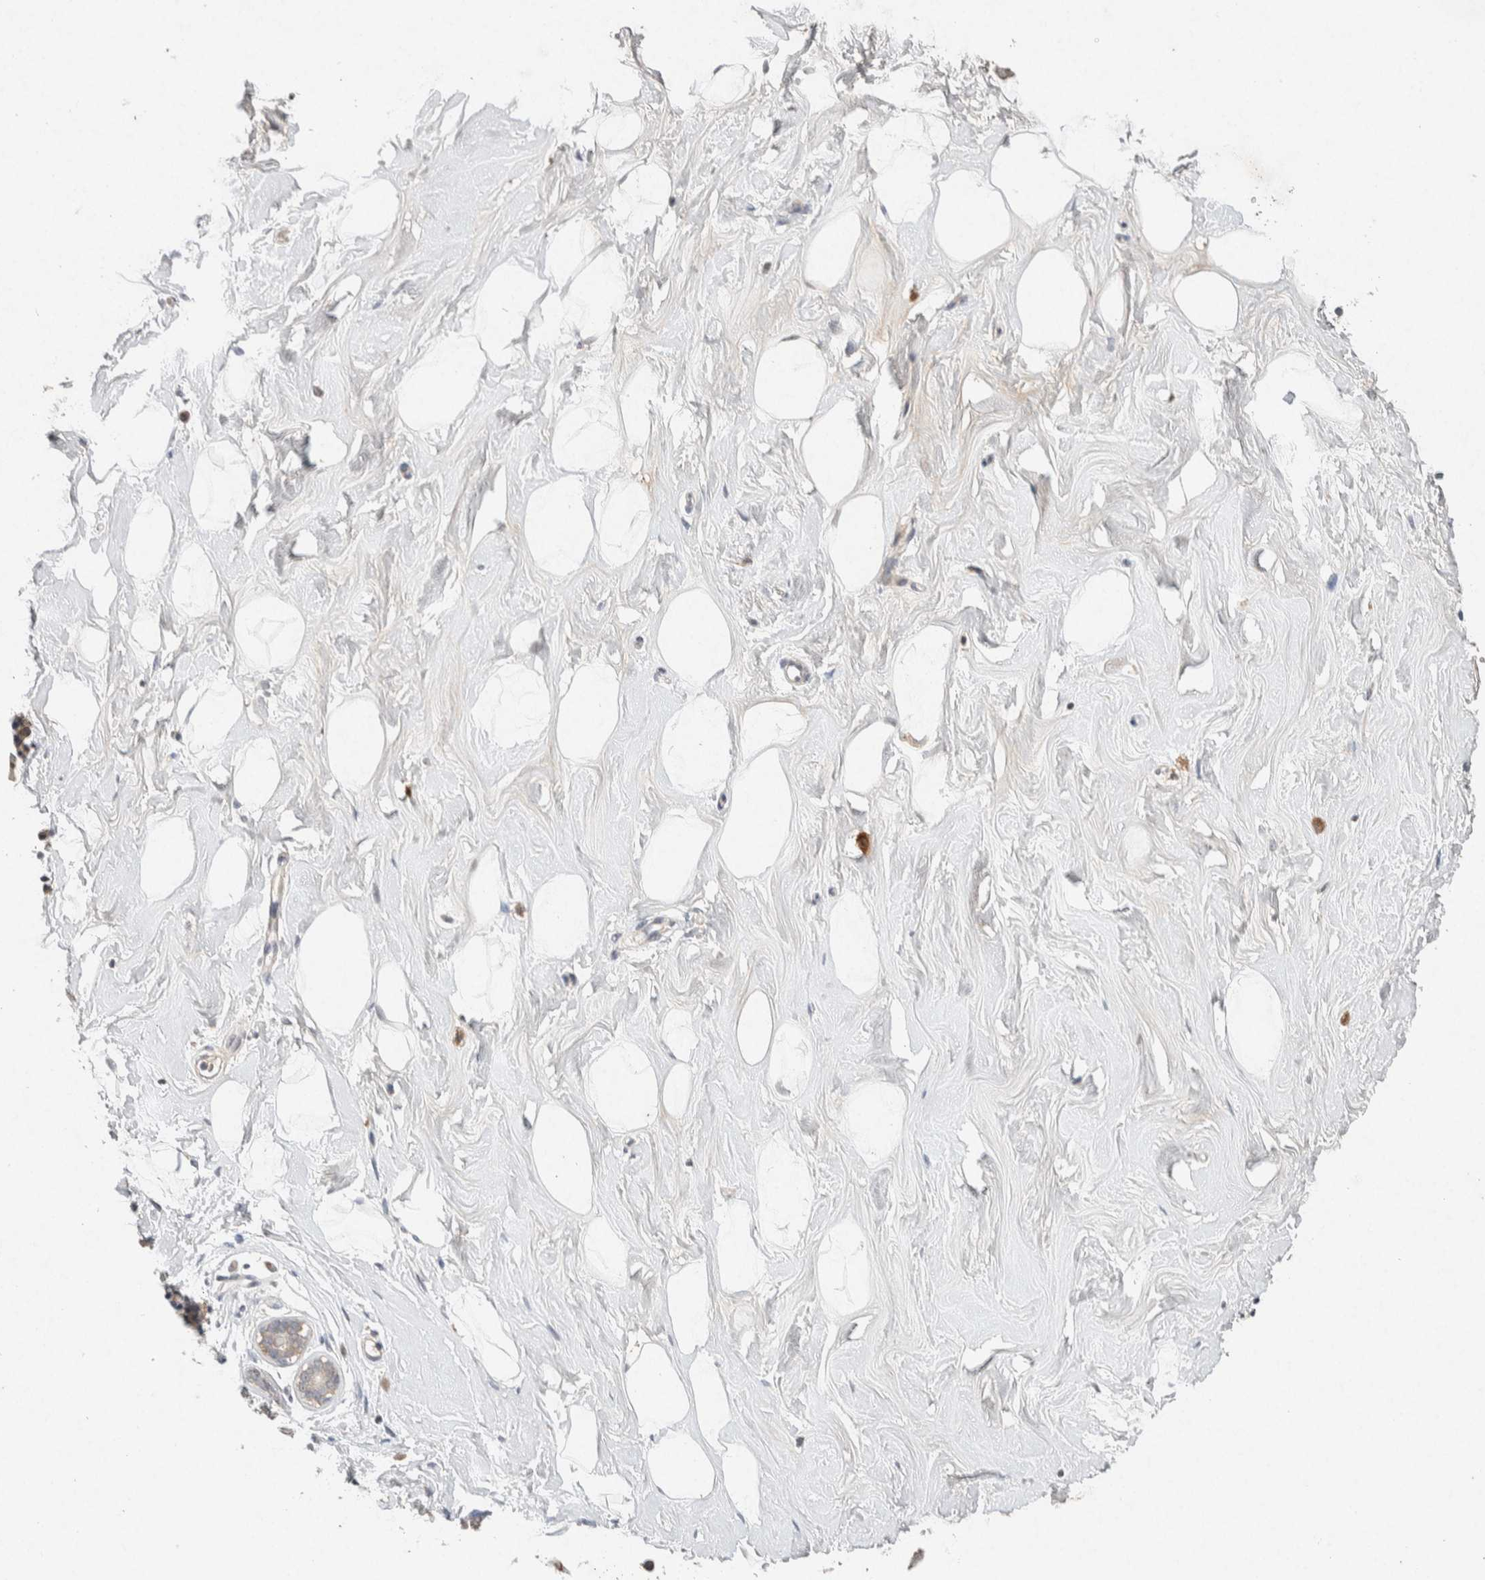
{"staining": {"intensity": "negative", "quantity": "none", "location": "none"}, "tissue": "breast", "cell_type": "Adipocytes", "image_type": "normal", "snomed": [{"axis": "morphology", "description": "Normal tissue, NOS"}, {"axis": "topography", "description": "Breast"}], "caption": "The histopathology image reveals no significant staining in adipocytes of breast.", "gene": "CMTM4", "patient": {"sex": "female", "age": 23}}